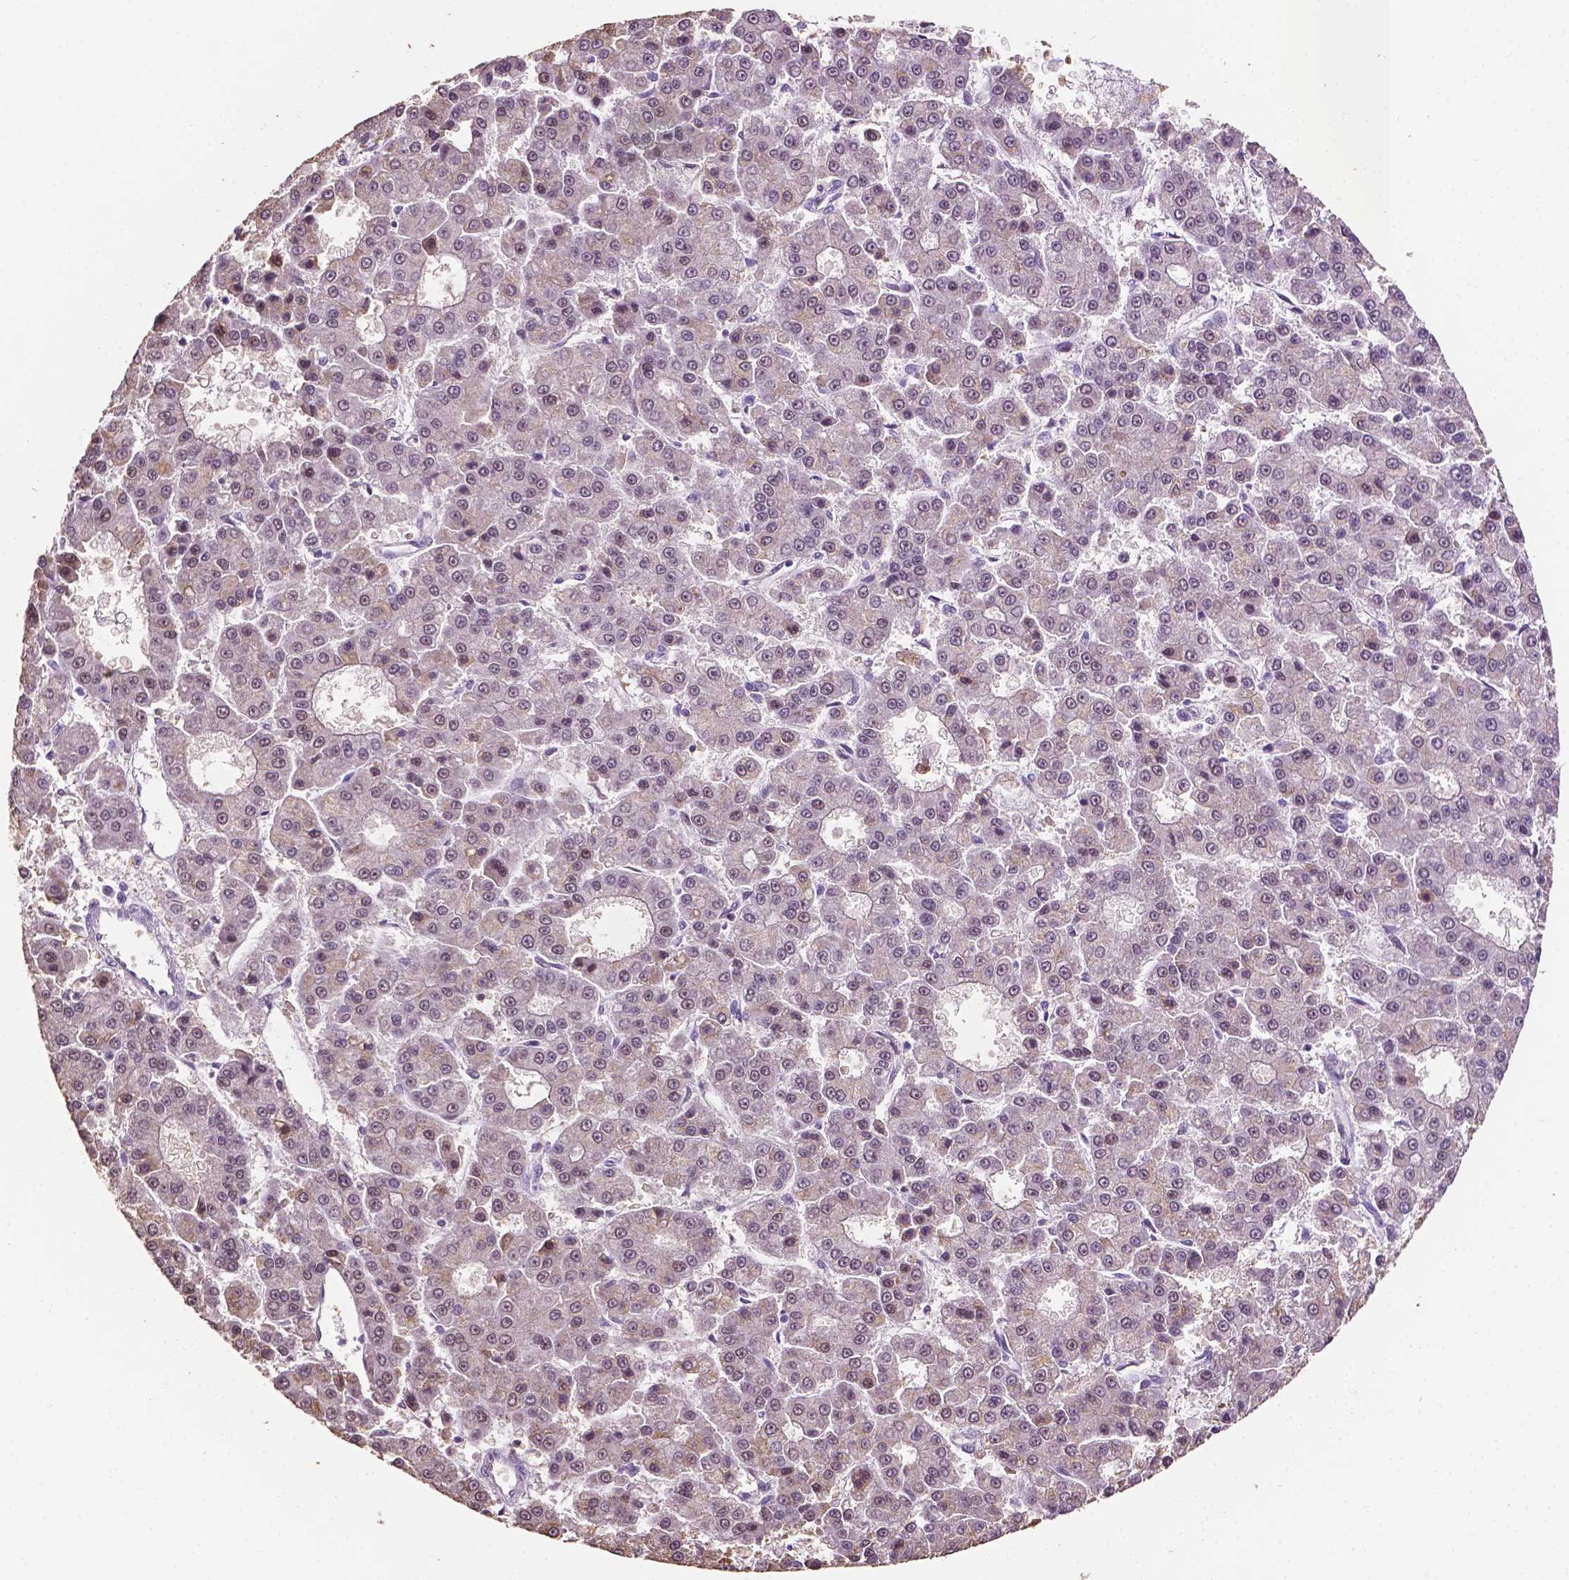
{"staining": {"intensity": "weak", "quantity": ">75%", "location": "cytoplasmic/membranous,nuclear"}, "tissue": "liver cancer", "cell_type": "Tumor cells", "image_type": "cancer", "snomed": [{"axis": "morphology", "description": "Carcinoma, Hepatocellular, NOS"}, {"axis": "topography", "description": "Liver"}], "caption": "Approximately >75% of tumor cells in human liver cancer demonstrate weak cytoplasmic/membranous and nuclear protein positivity as visualized by brown immunohistochemical staining.", "gene": "PTPN6", "patient": {"sex": "male", "age": 70}}